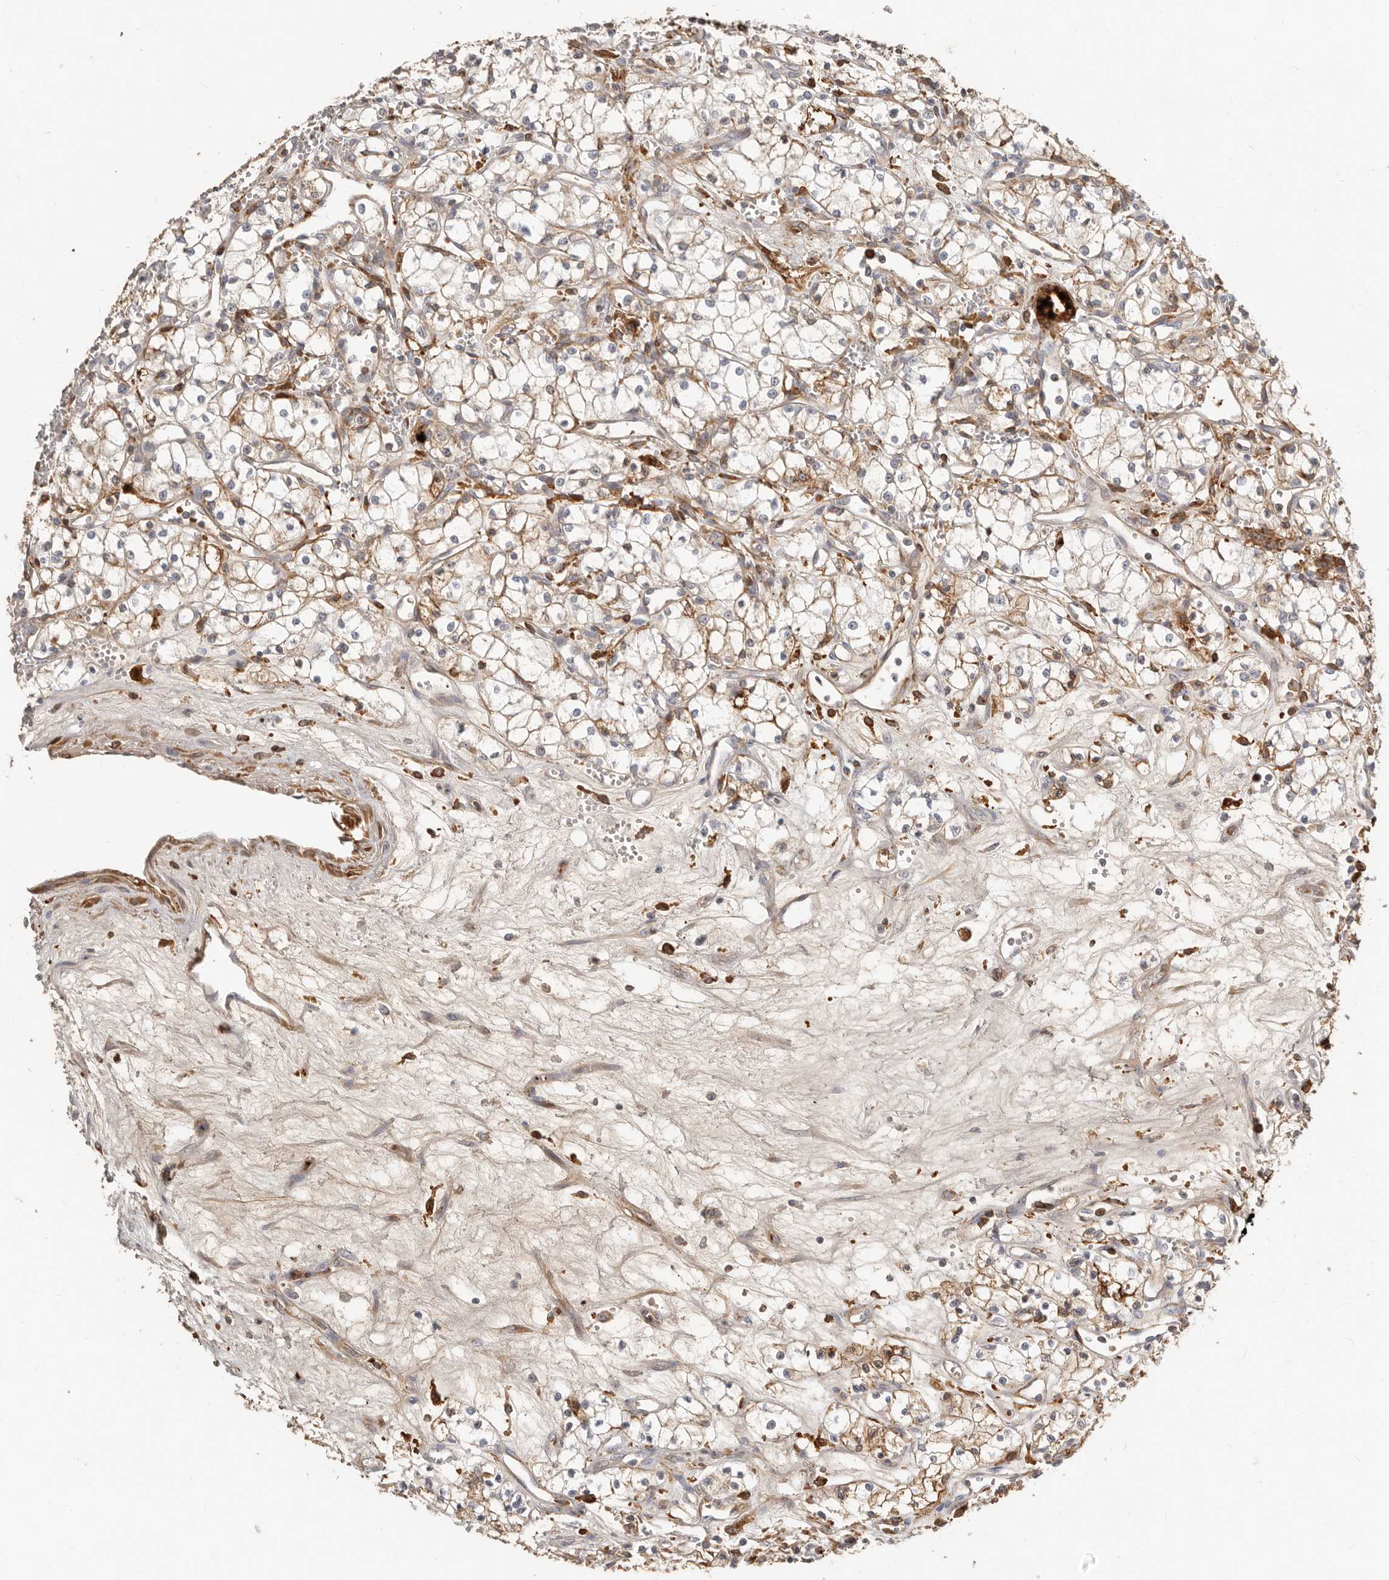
{"staining": {"intensity": "moderate", "quantity": ">75%", "location": "cytoplasmic/membranous"}, "tissue": "renal cancer", "cell_type": "Tumor cells", "image_type": "cancer", "snomed": [{"axis": "morphology", "description": "Adenocarcinoma, NOS"}, {"axis": "topography", "description": "Kidney"}], "caption": "IHC micrograph of neoplastic tissue: adenocarcinoma (renal) stained using immunohistochemistry demonstrates medium levels of moderate protein expression localized specifically in the cytoplasmic/membranous of tumor cells, appearing as a cytoplasmic/membranous brown color.", "gene": "MTFR2", "patient": {"sex": "male", "age": 59}}